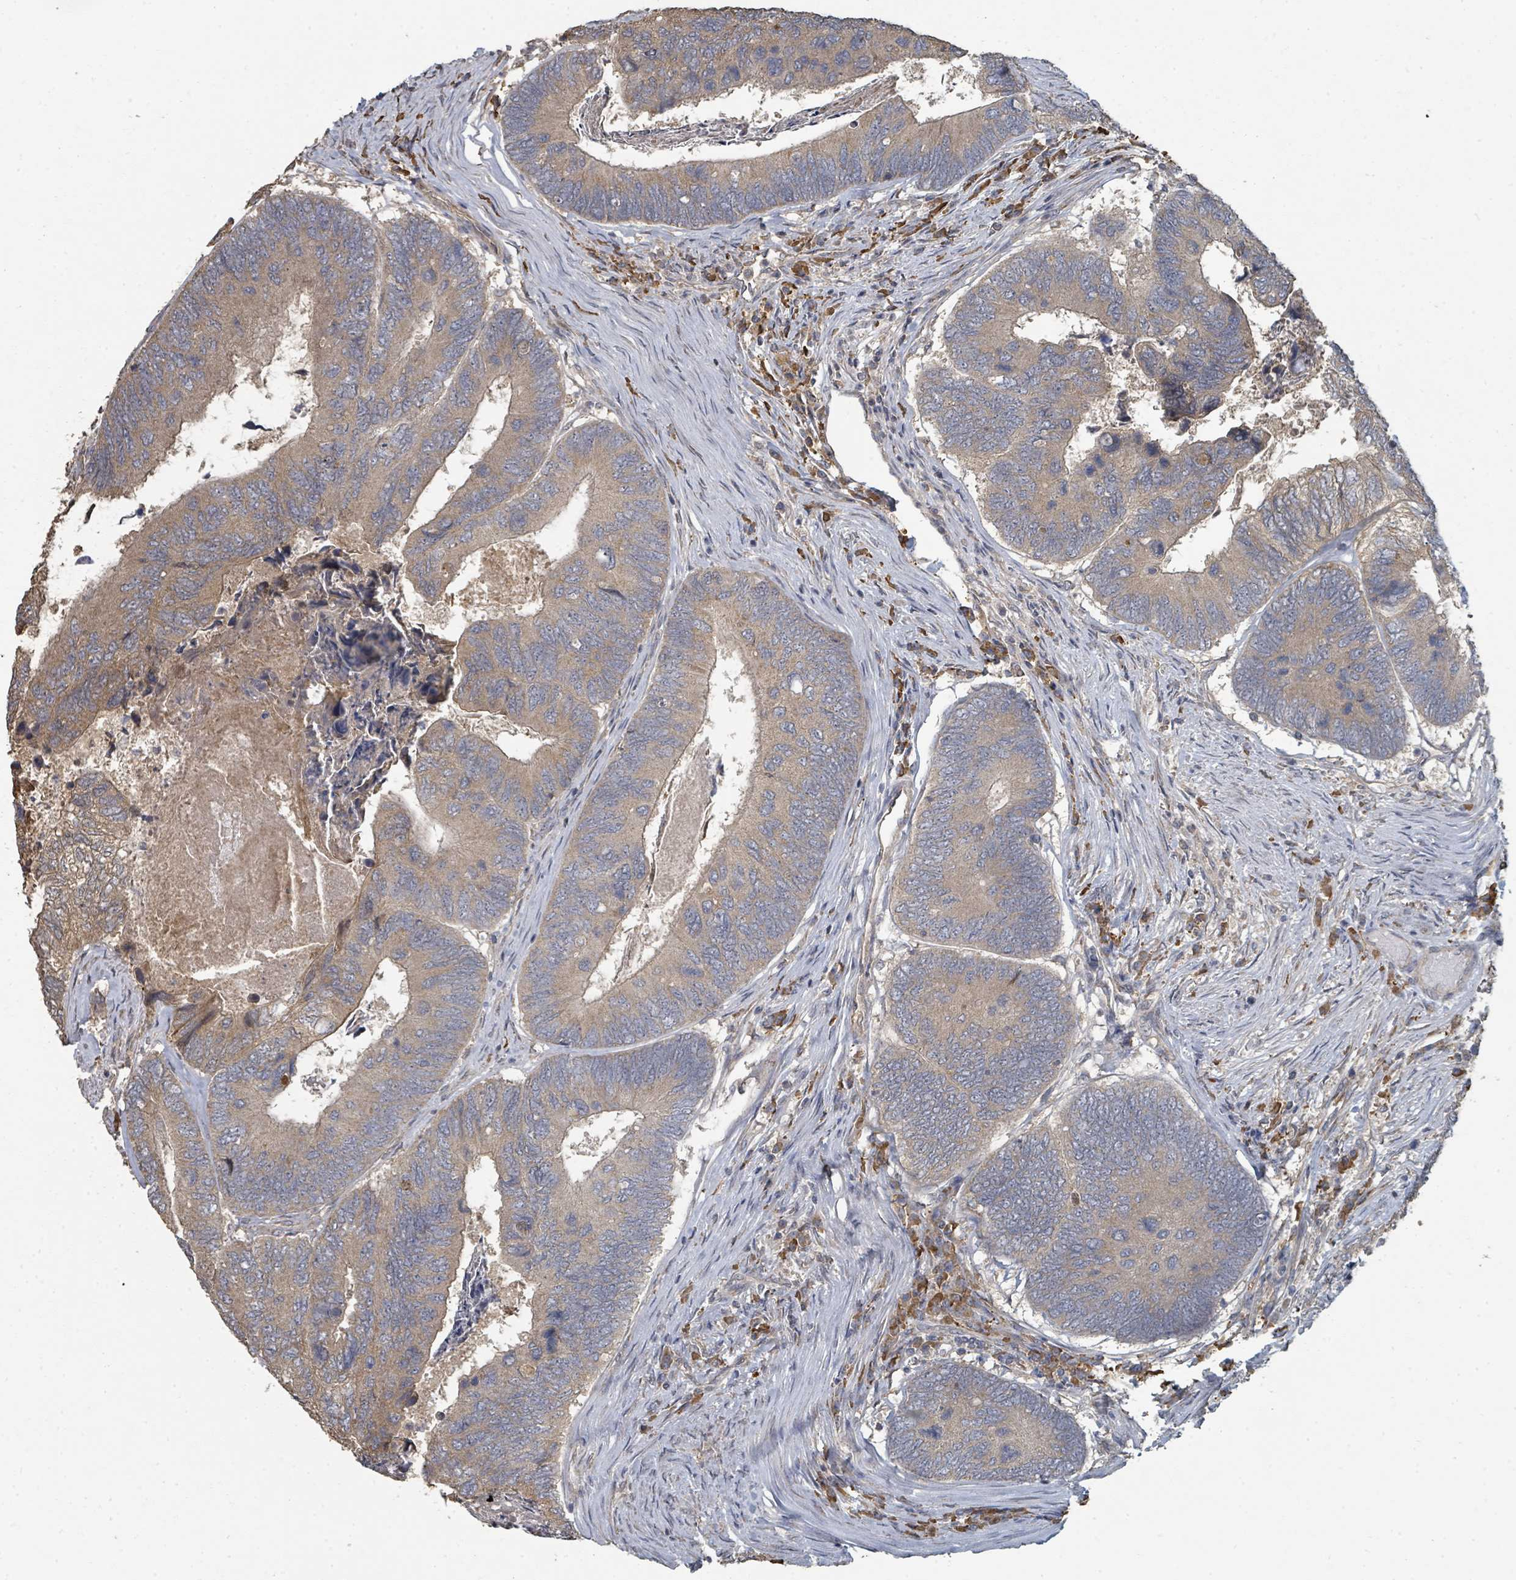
{"staining": {"intensity": "moderate", "quantity": ">75%", "location": "cytoplasmic/membranous"}, "tissue": "colorectal cancer", "cell_type": "Tumor cells", "image_type": "cancer", "snomed": [{"axis": "morphology", "description": "Adenocarcinoma, NOS"}, {"axis": "topography", "description": "Colon"}], "caption": "Colorectal cancer (adenocarcinoma) was stained to show a protein in brown. There is medium levels of moderate cytoplasmic/membranous positivity in about >75% of tumor cells. Using DAB (3,3'-diaminobenzidine) (brown) and hematoxylin (blue) stains, captured at high magnification using brightfield microscopy.", "gene": "WDFY1", "patient": {"sex": "female", "age": 67}}